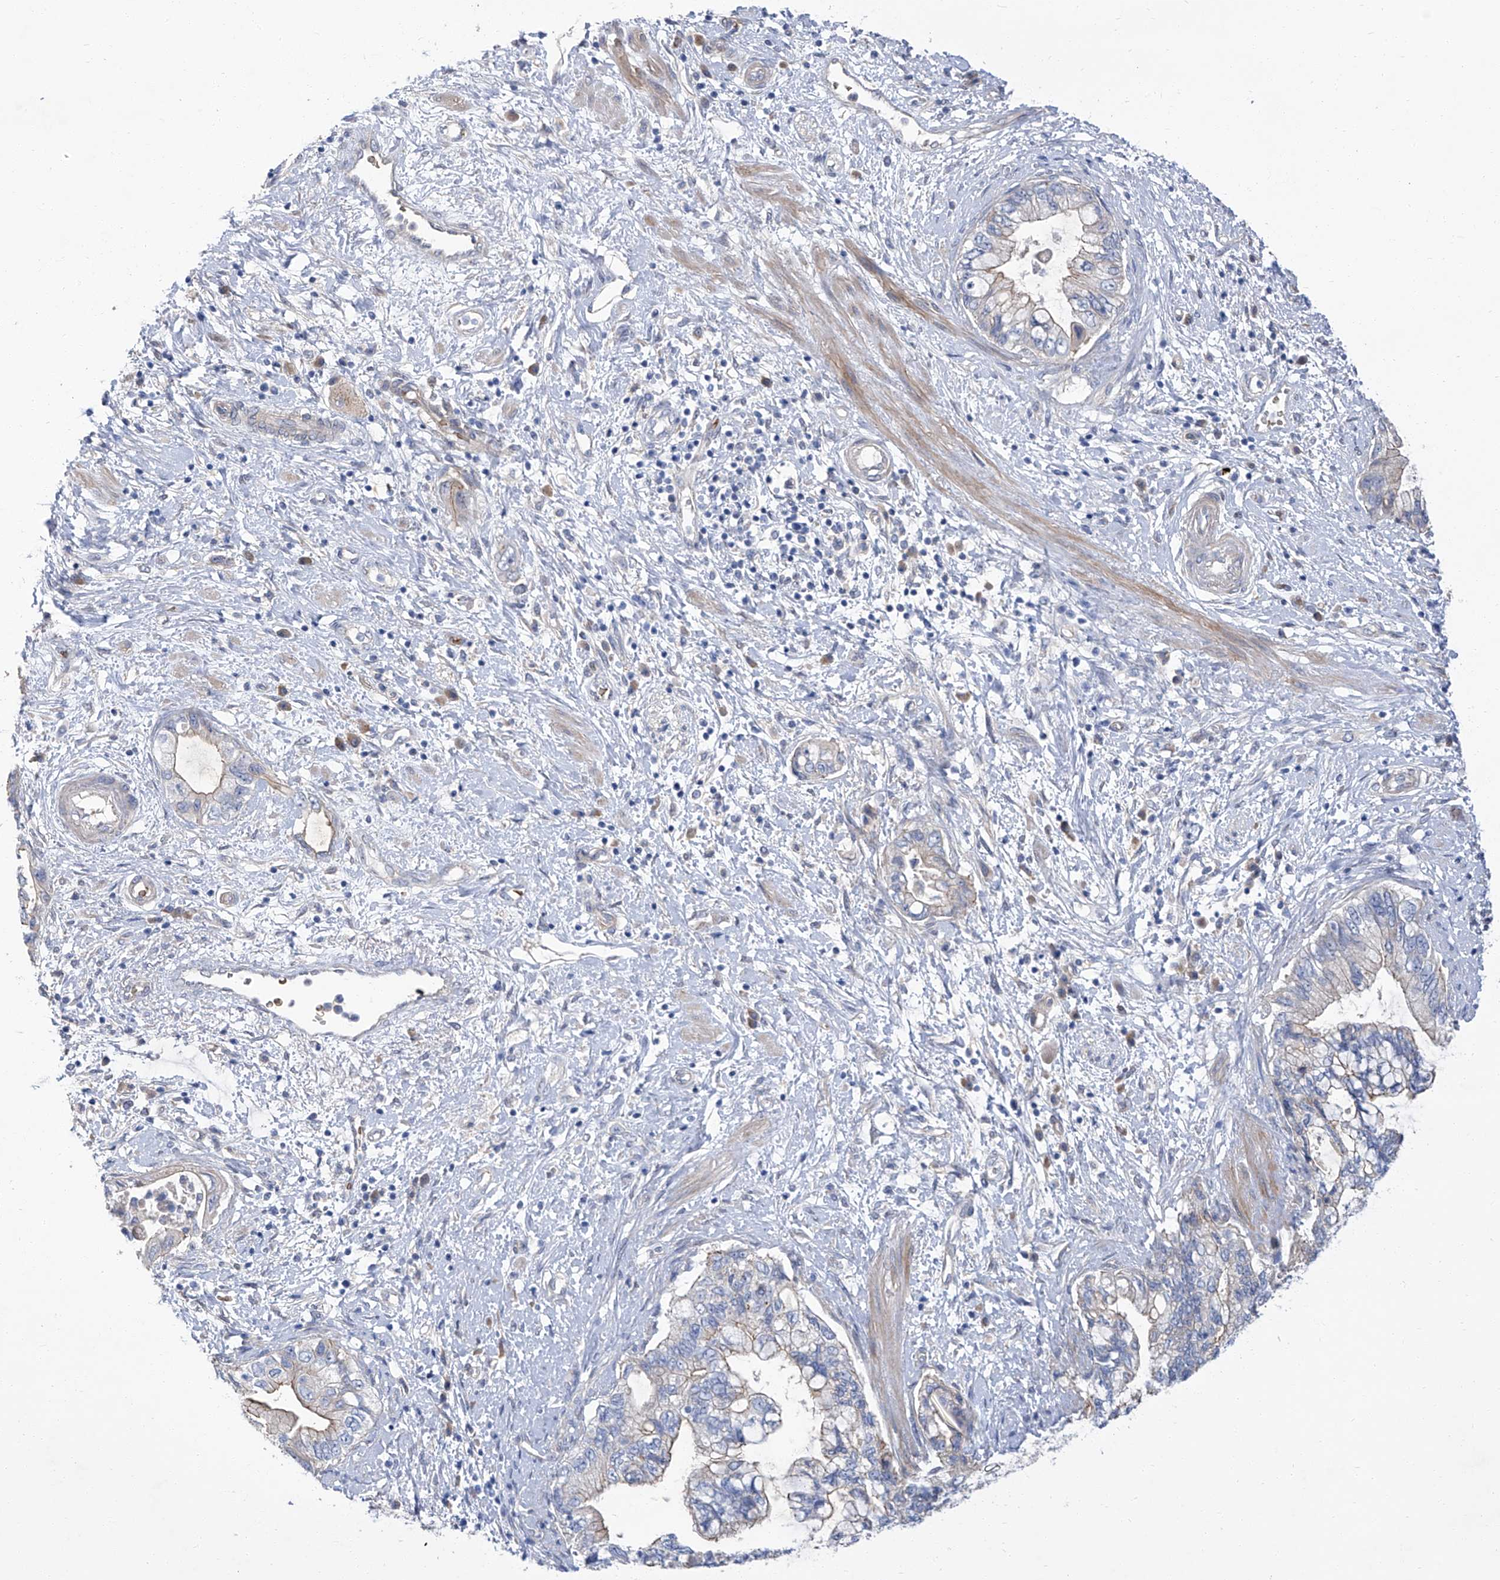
{"staining": {"intensity": "moderate", "quantity": "<25%", "location": "cytoplasmic/membranous"}, "tissue": "pancreatic cancer", "cell_type": "Tumor cells", "image_type": "cancer", "snomed": [{"axis": "morphology", "description": "Adenocarcinoma, NOS"}, {"axis": "topography", "description": "Pancreas"}], "caption": "Protein staining of pancreatic adenocarcinoma tissue displays moderate cytoplasmic/membranous positivity in approximately <25% of tumor cells.", "gene": "PARD3", "patient": {"sex": "female", "age": 73}}